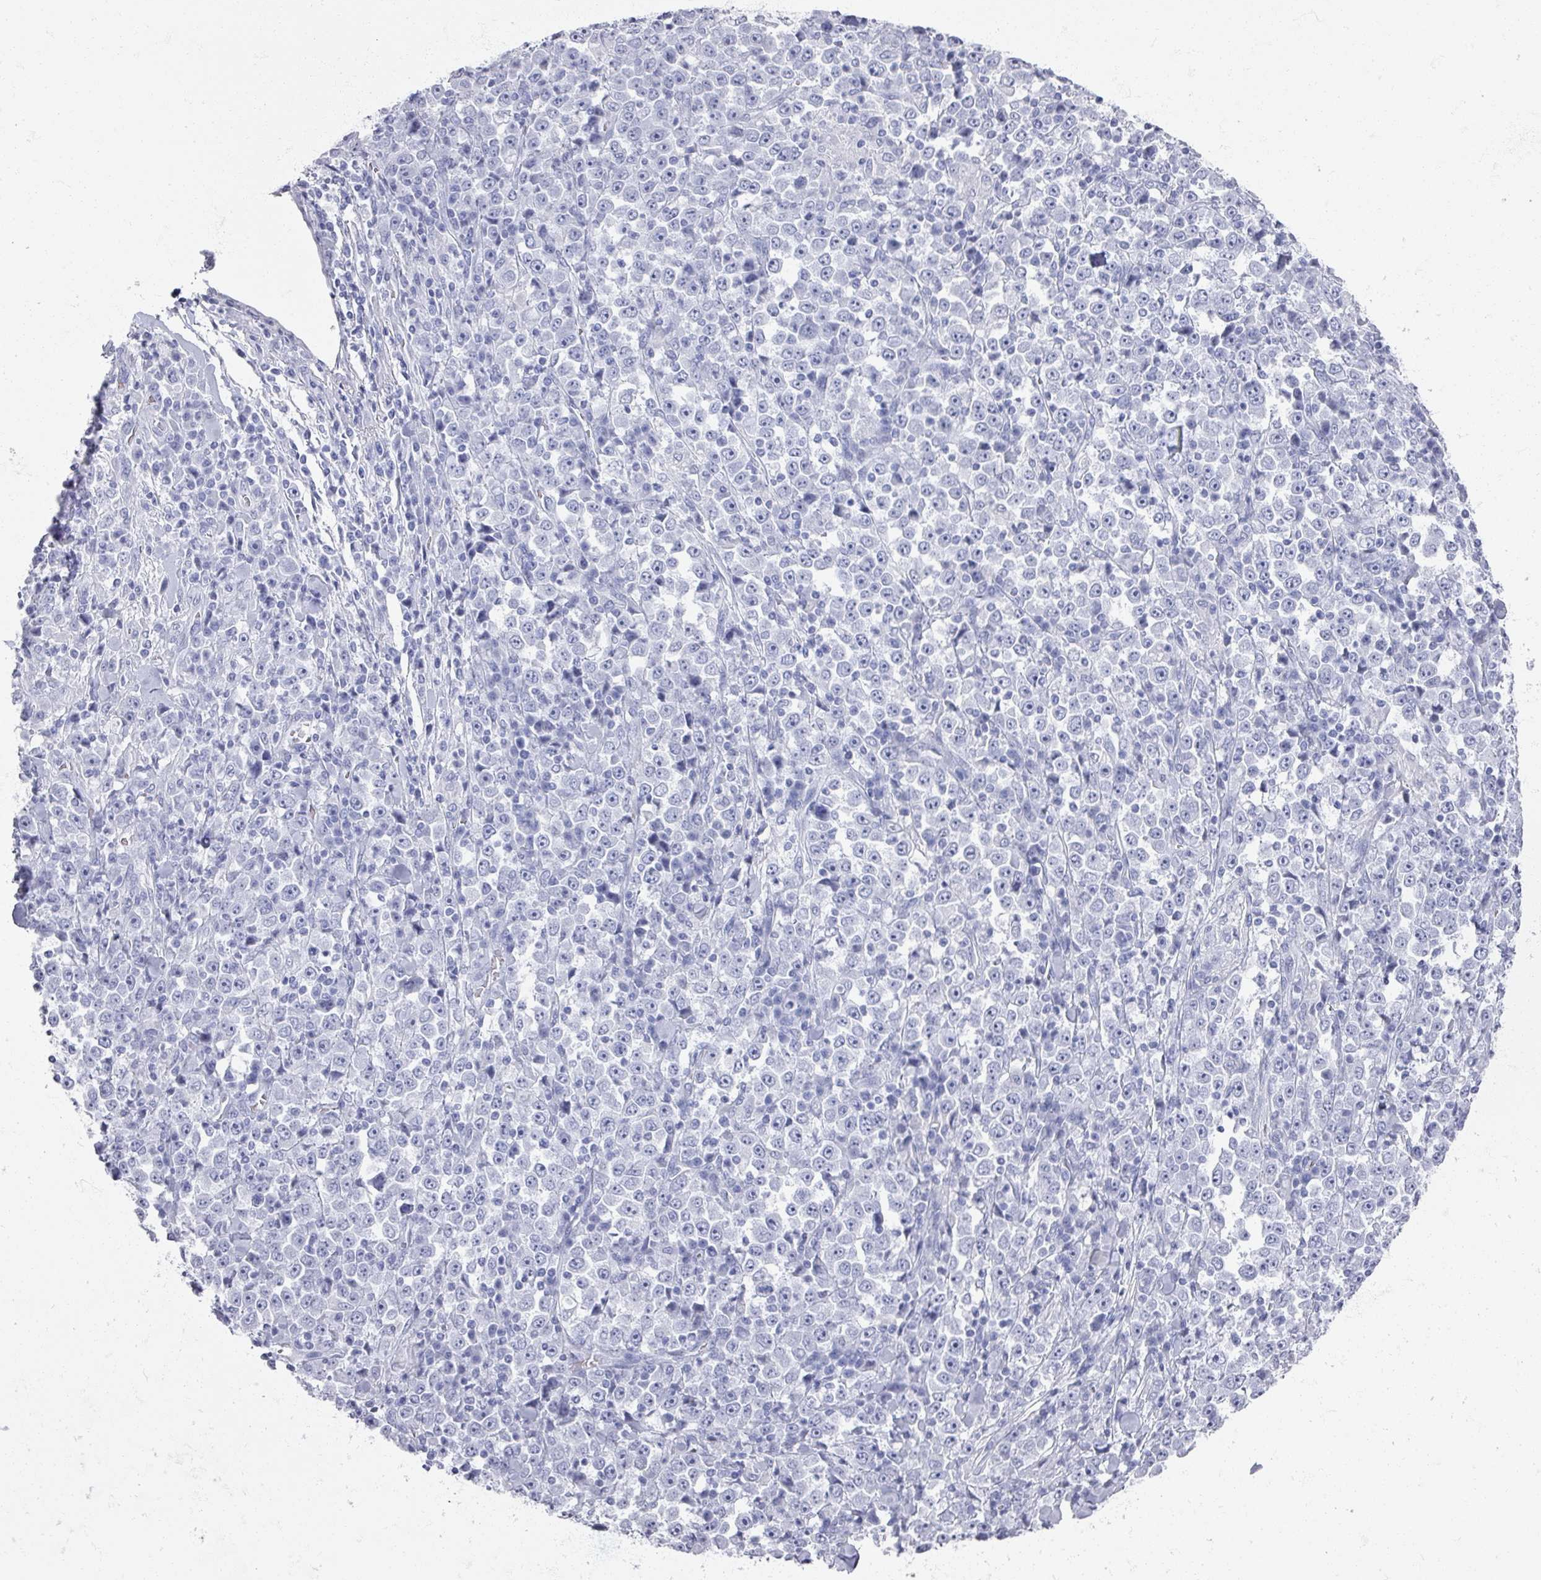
{"staining": {"intensity": "negative", "quantity": "none", "location": "none"}, "tissue": "stomach cancer", "cell_type": "Tumor cells", "image_type": "cancer", "snomed": [{"axis": "morphology", "description": "Normal tissue, NOS"}, {"axis": "morphology", "description": "Adenocarcinoma, NOS"}, {"axis": "topography", "description": "Stomach, upper"}, {"axis": "topography", "description": "Stomach"}], "caption": "The image demonstrates no significant positivity in tumor cells of stomach cancer (adenocarcinoma). (Brightfield microscopy of DAB (3,3'-diaminobenzidine) immunohistochemistry (IHC) at high magnification).", "gene": "OMG", "patient": {"sex": "male", "age": 59}}